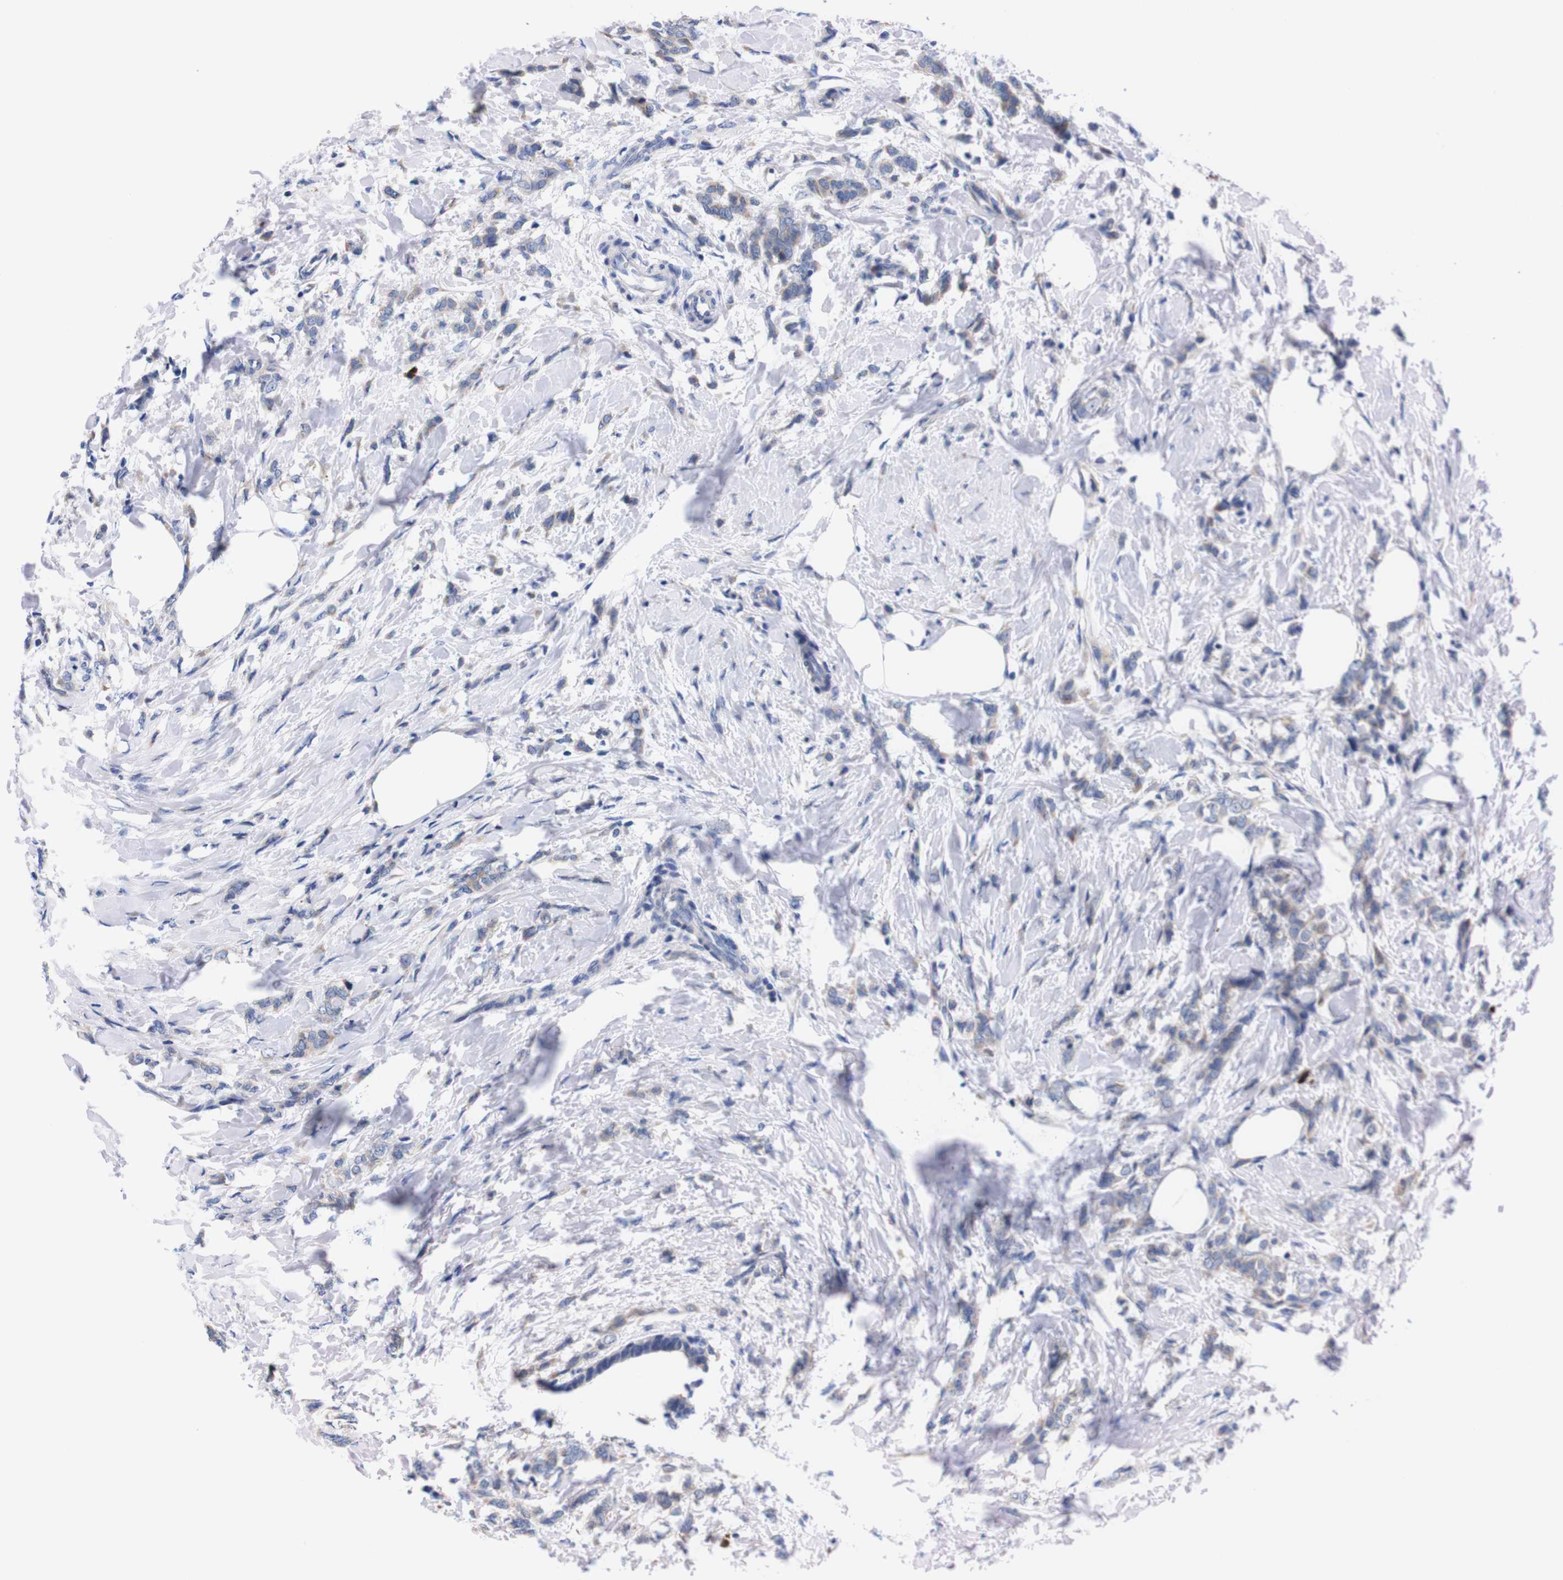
{"staining": {"intensity": "weak", "quantity": "<25%", "location": "cytoplasmic/membranous"}, "tissue": "breast cancer", "cell_type": "Tumor cells", "image_type": "cancer", "snomed": [{"axis": "morphology", "description": "Lobular carcinoma, in situ"}, {"axis": "morphology", "description": "Lobular carcinoma"}, {"axis": "topography", "description": "Breast"}], "caption": "This is a photomicrograph of immunohistochemistry staining of breast cancer, which shows no expression in tumor cells. (Brightfield microscopy of DAB (3,3'-diaminobenzidine) immunohistochemistry at high magnification).", "gene": "NEBL", "patient": {"sex": "female", "age": 41}}